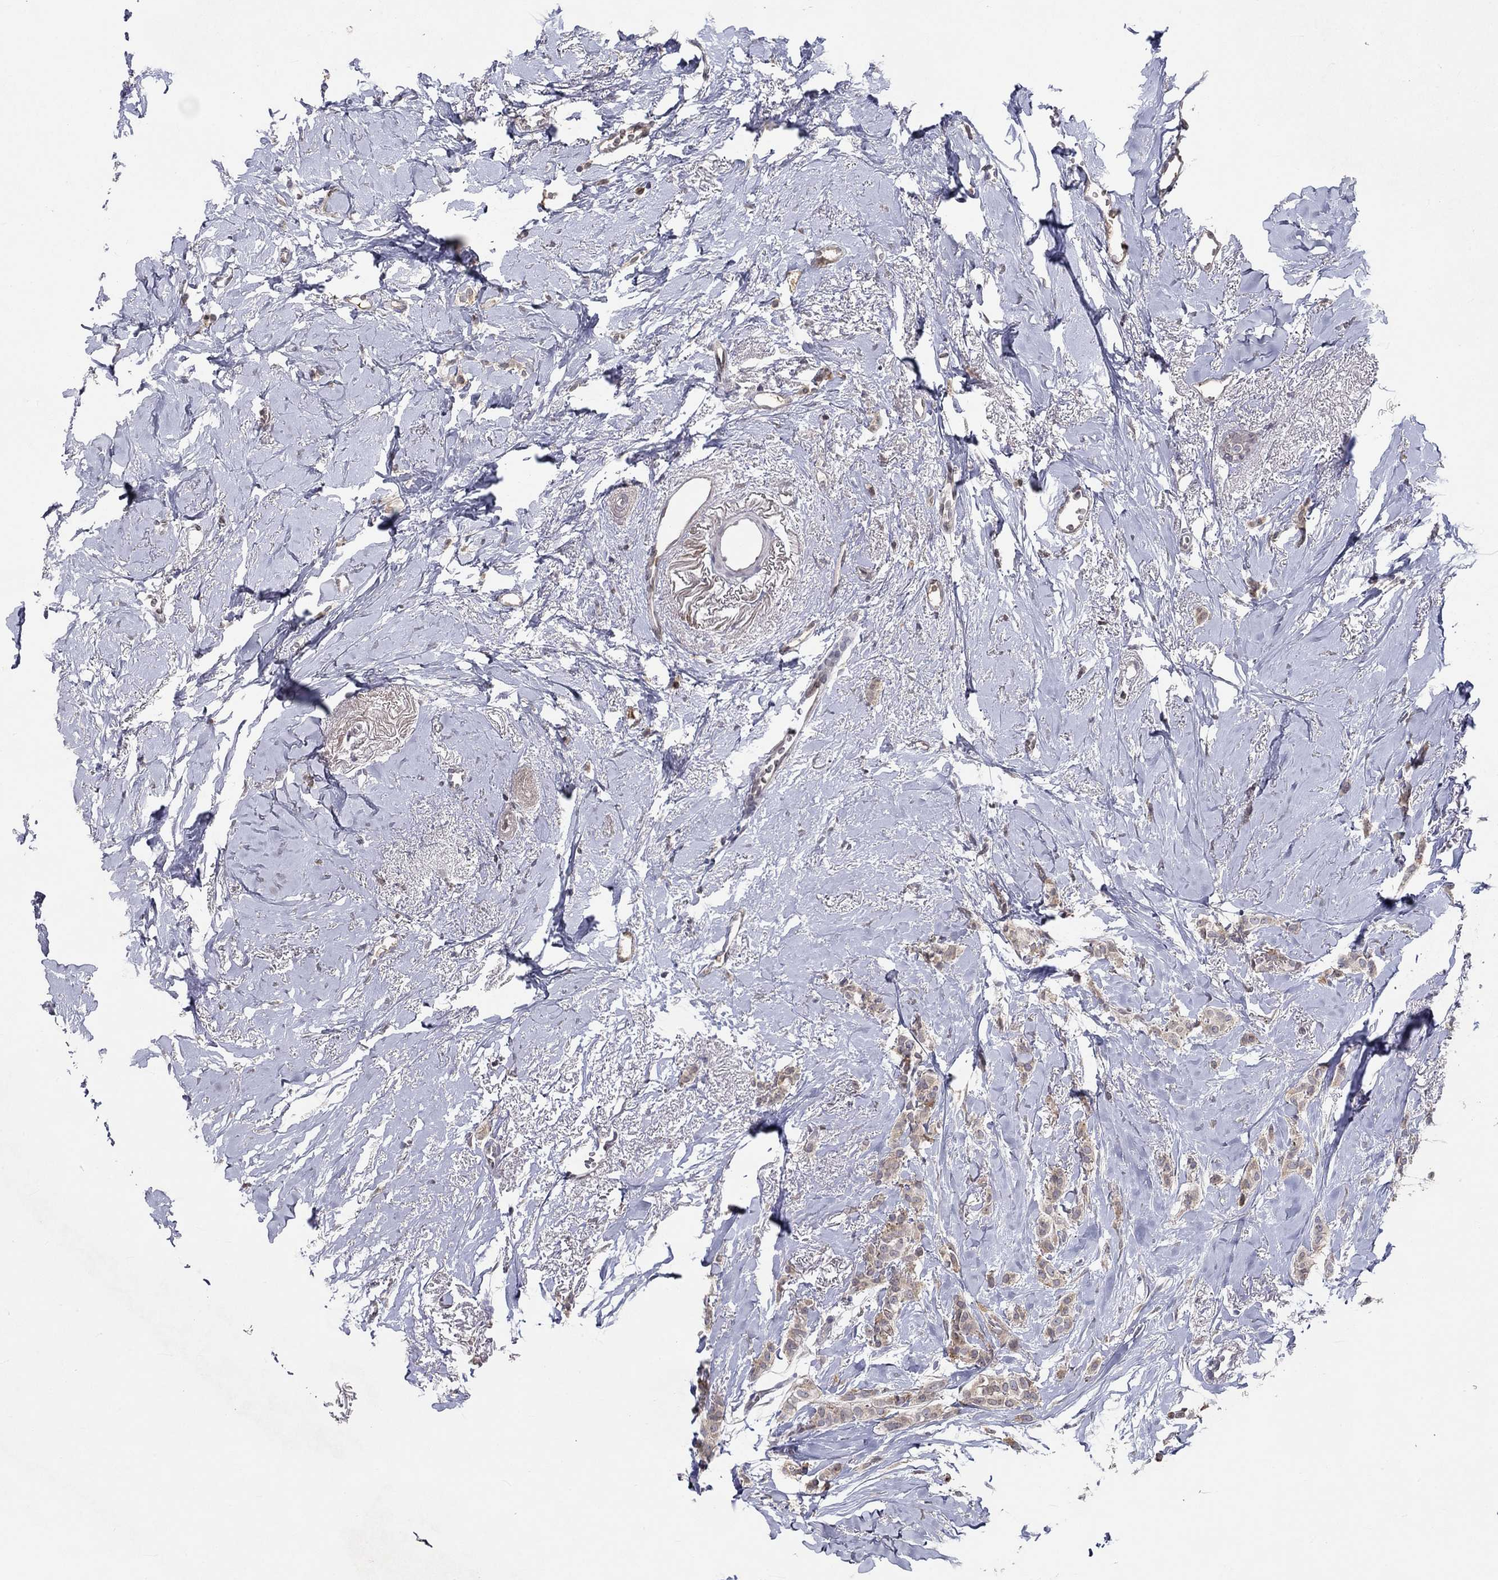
{"staining": {"intensity": "weak", "quantity": "25%-75%", "location": "cytoplasmic/membranous"}, "tissue": "breast cancer", "cell_type": "Tumor cells", "image_type": "cancer", "snomed": [{"axis": "morphology", "description": "Duct carcinoma"}, {"axis": "topography", "description": "Breast"}], "caption": "The histopathology image displays immunohistochemical staining of breast intraductal carcinoma. There is weak cytoplasmic/membranous positivity is identified in about 25%-75% of tumor cells. Nuclei are stained in blue.", "gene": "CETN3", "patient": {"sex": "female", "age": 85}}